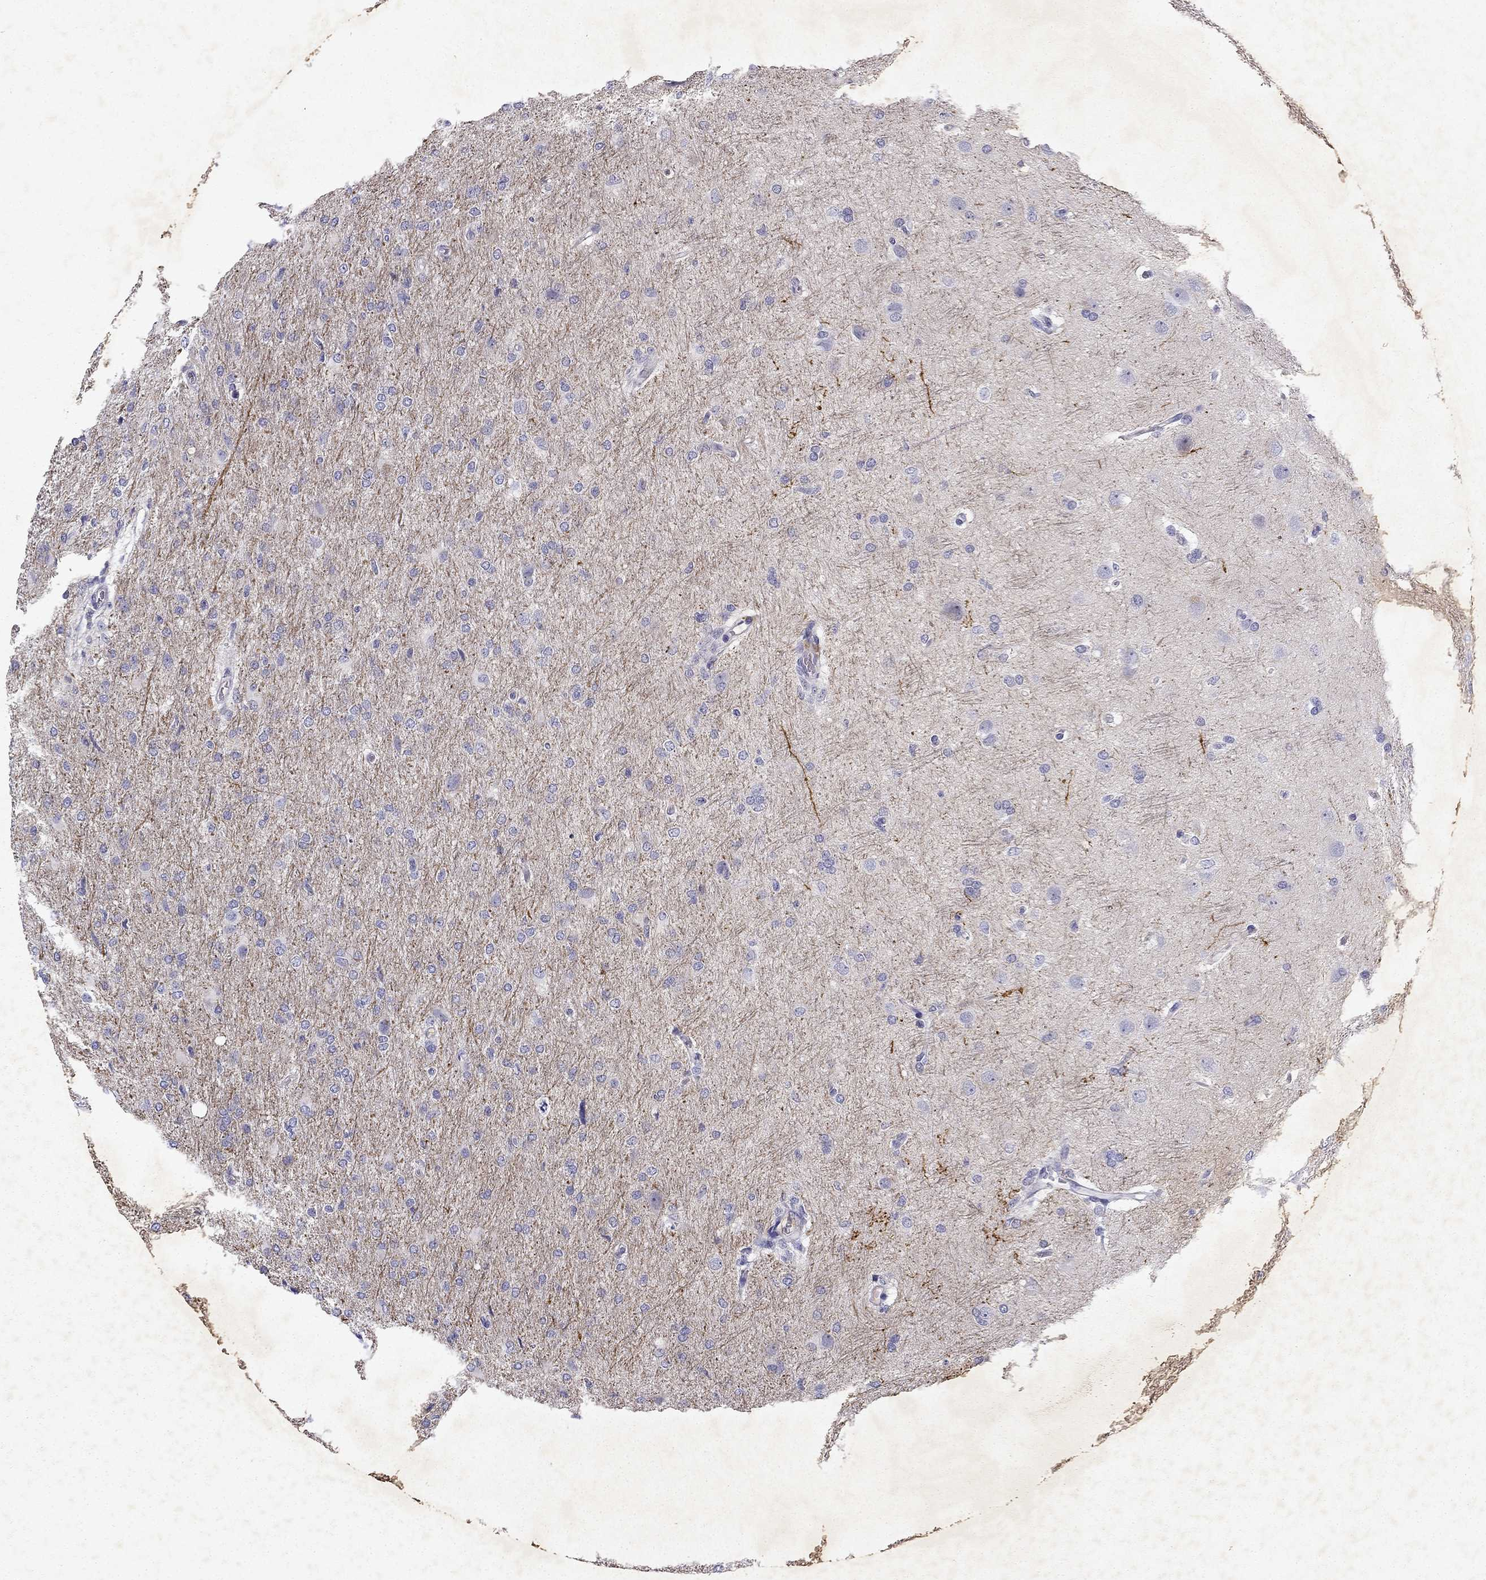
{"staining": {"intensity": "negative", "quantity": "none", "location": "none"}, "tissue": "glioma", "cell_type": "Tumor cells", "image_type": "cancer", "snomed": [{"axis": "morphology", "description": "Glioma, malignant, High grade"}, {"axis": "topography", "description": "Brain"}], "caption": "Malignant high-grade glioma was stained to show a protein in brown. There is no significant positivity in tumor cells. (DAB (3,3'-diaminobenzidine) immunohistochemistry visualized using brightfield microscopy, high magnification).", "gene": "SLC6A4", "patient": {"sex": "male", "age": 68}}